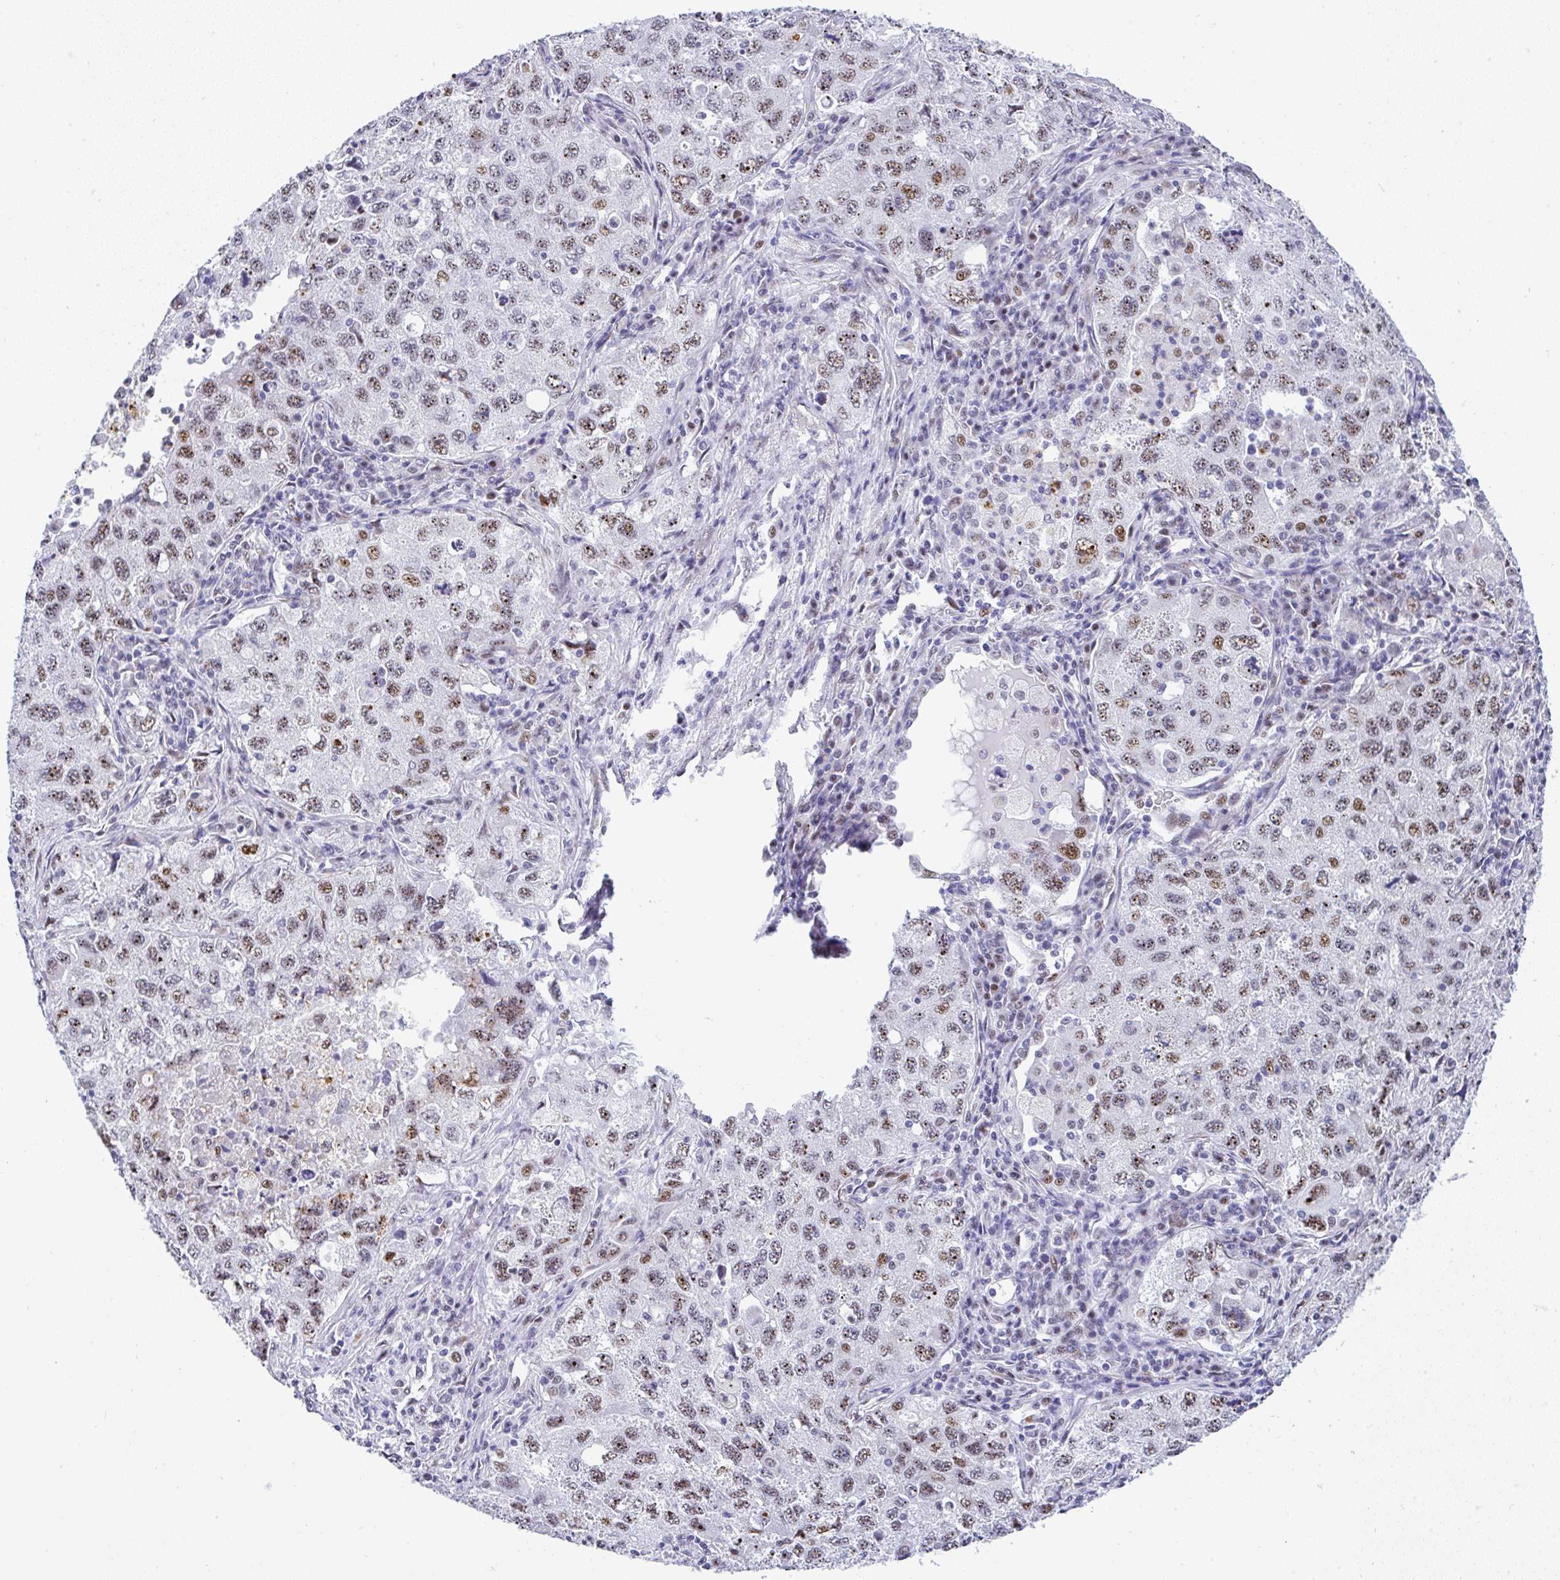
{"staining": {"intensity": "moderate", "quantity": ">75%", "location": "nuclear"}, "tissue": "lung cancer", "cell_type": "Tumor cells", "image_type": "cancer", "snomed": [{"axis": "morphology", "description": "Adenocarcinoma, NOS"}, {"axis": "topography", "description": "Lung"}], "caption": "Human adenocarcinoma (lung) stained with a protein marker reveals moderate staining in tumor cells.", "gene": "NR1D2", "patient": {"sex": "female", "age": 57}}